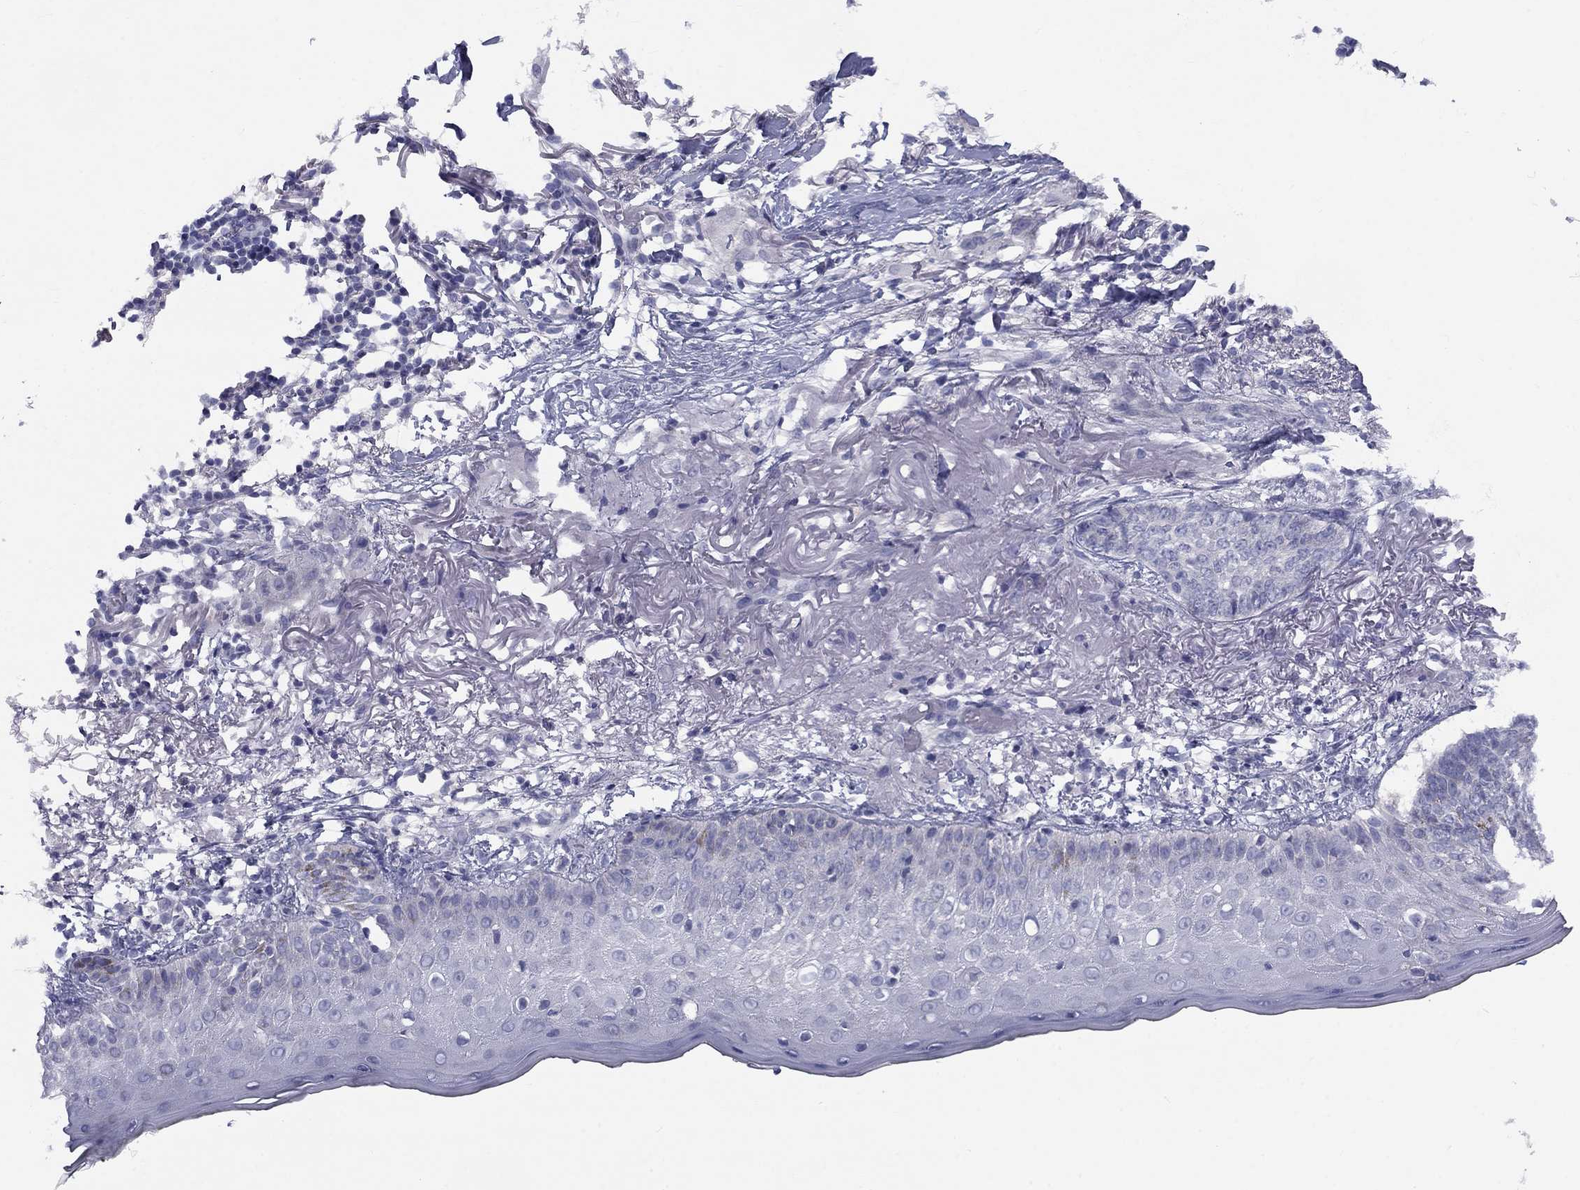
{"staining": {"intensity": "negative", "quantity": "none", "location": "none"}, "tissue": "skin cancer", "cell_type": "Tumor cells", "image_type": "cancer", "snomed": [{"axis": "morphology", "description": "Normal tissue, NOS"}, {"axis": "morphology", "description": "Basal cell carcinoma"}, {"axis": "topography", "description": "Skin"}], "caption": "The histopathology image demonstrates no significant staining in tumor cells of skin cancer.", "gene": "CACNA1A", "patient": {"sex": "male", "age": 84}}